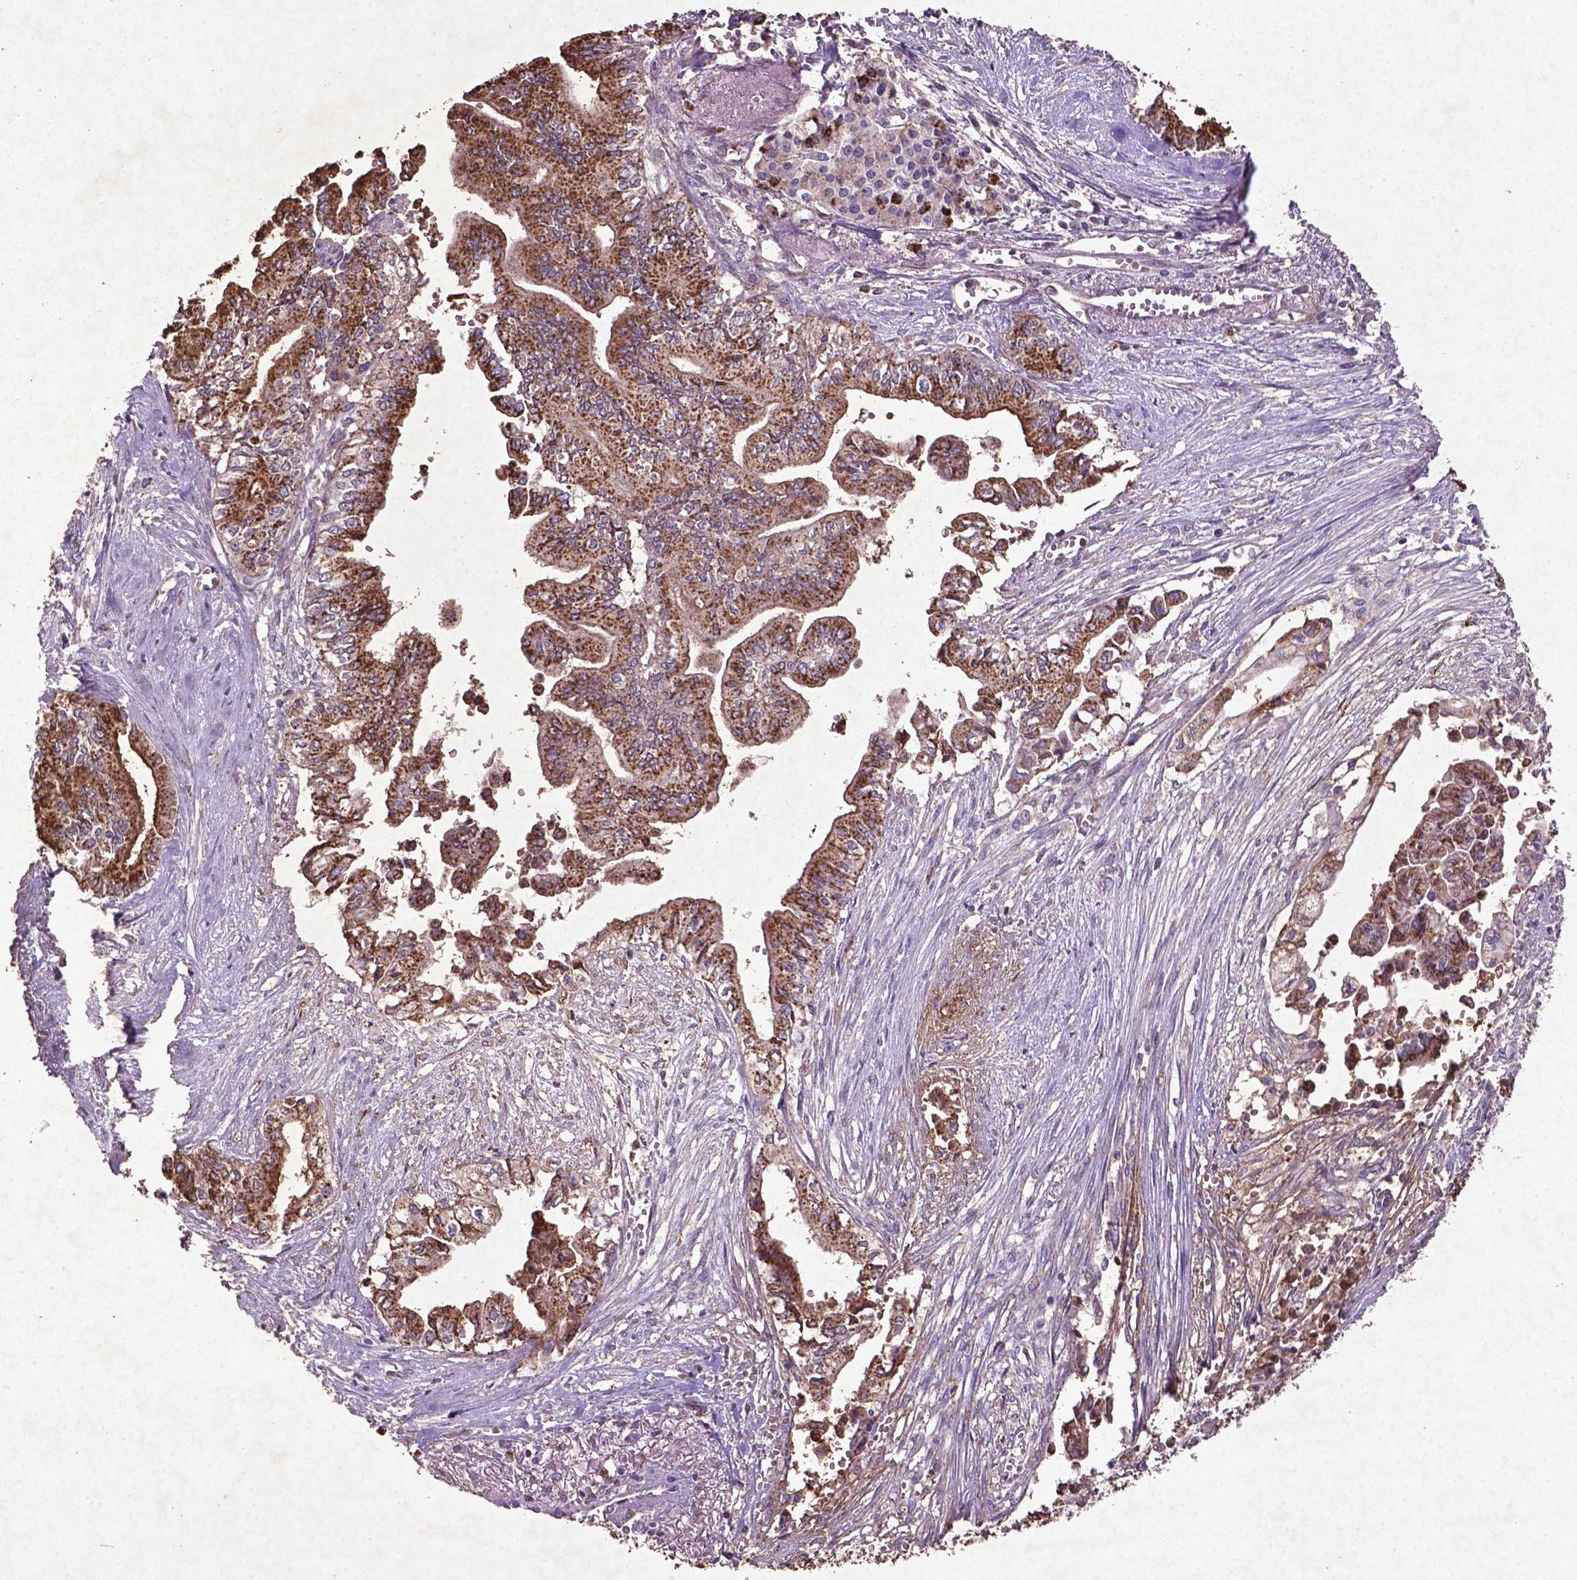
{"staining": {"intensity": "moderate", "quantity": ">75%", "location": "cytoplasmic/membranous"}, "tissue": "pancreatic cancer", "cell_type": "Tumor cells", "image_type": "cancer", "snomed": [{"axis": "morphology", "description": "Adenocarcinoma, NOS"}, {"axis": "topography", "description": "Pancreas"}], "caption": "Tumor cells reveal medium levels of moderate cytoplasmic/membranous staining in approximately >75% of cells in human pancreatic adenocarcinoma. The staining is performed using DAB brown chromogen to label protein expression. The nuclei are counter-stained blue using hematoxylin.", "gene": "MTOR", "patient": {"sex": "female", "age": 61}}